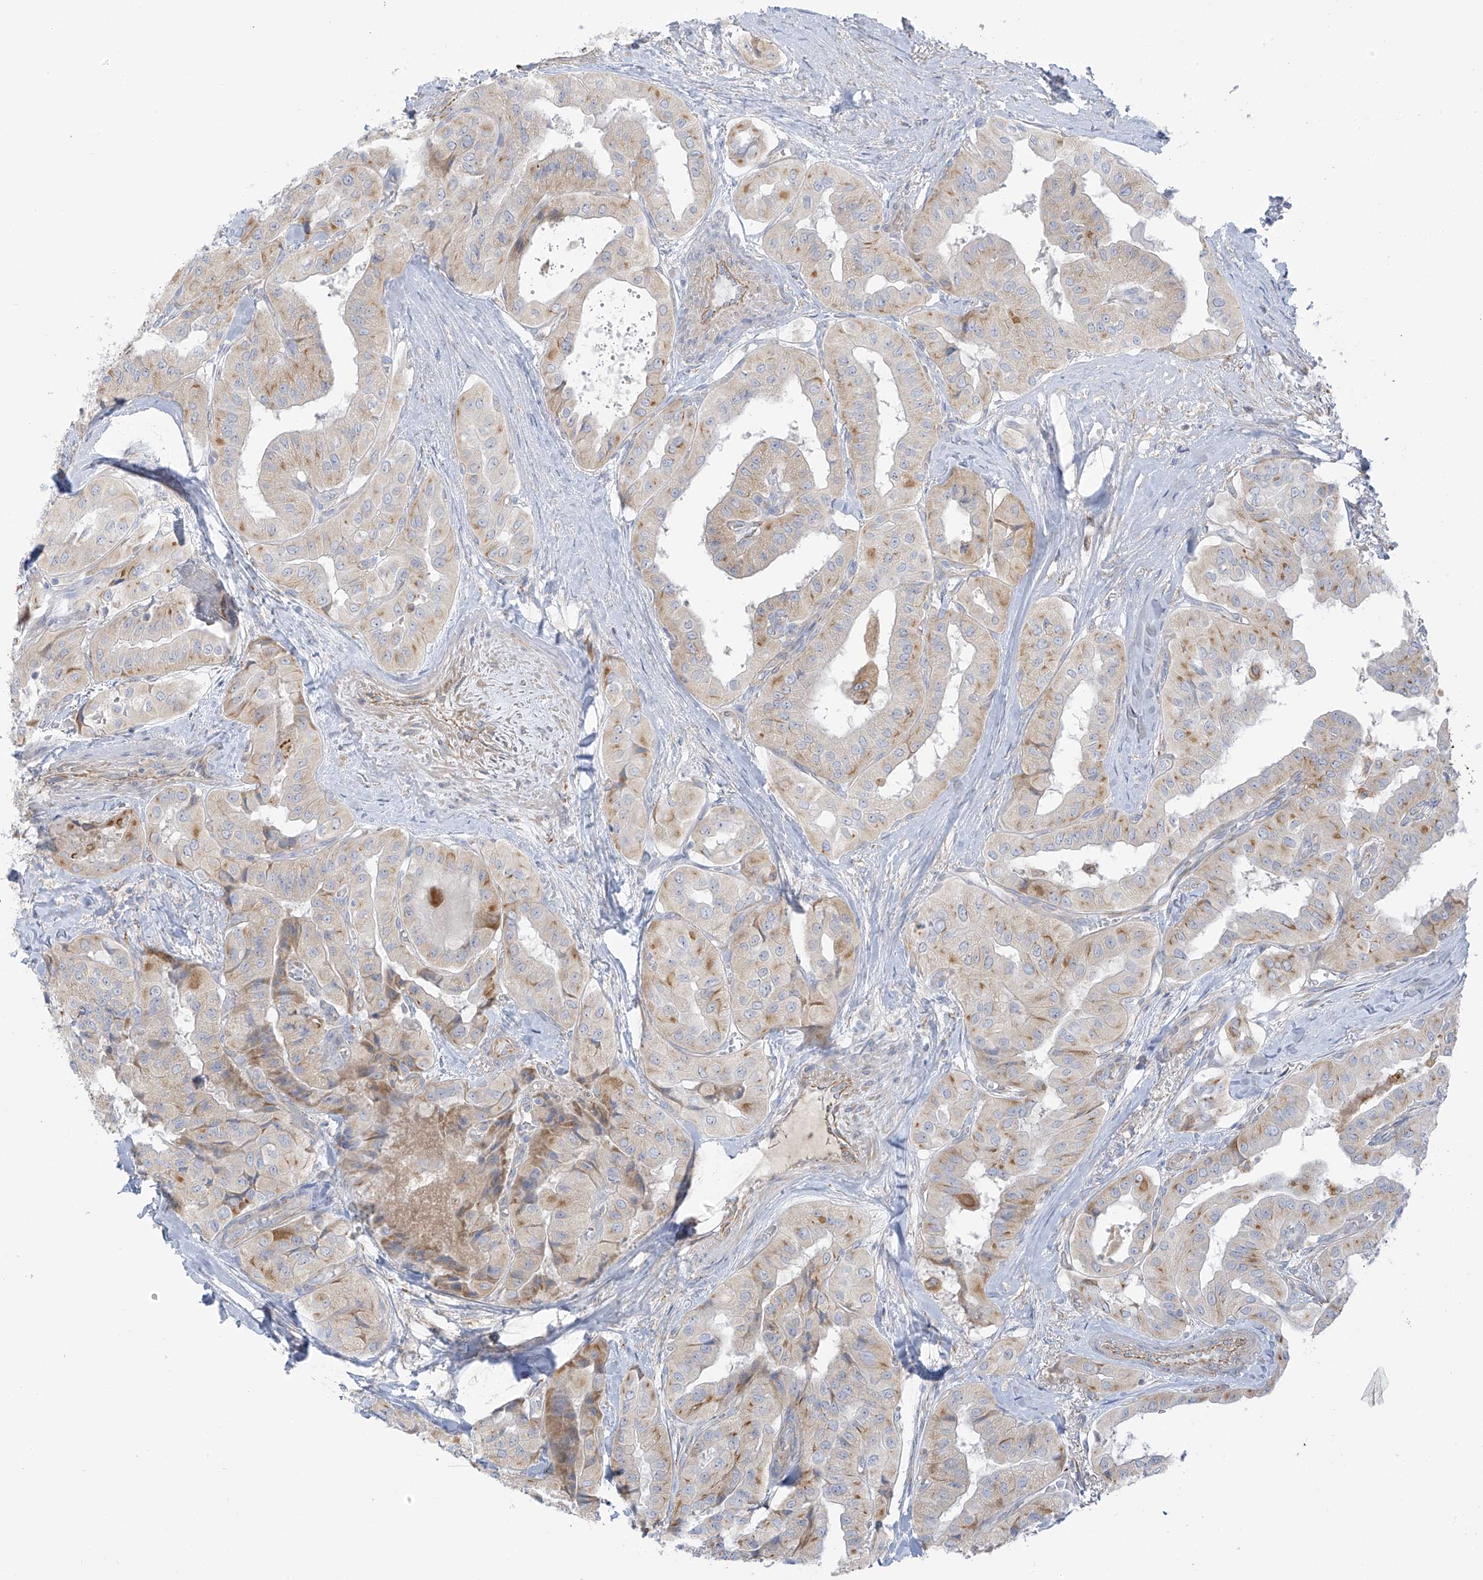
{"staining": {"intensity": "weak", "quantity": "25%-75%", "location": "cytoplasmic/membranous"}, "tissue": "thyroid cancer", "cell_type": "Tumor cells", "image_type": "cancer", "snomed": [{"axis": "morphology", "description": "Papillary adenocarcinoma, NOS"}, {"axis": "topography", "description": "Thyroid gland"}], "caption": "Thyroid cancer (papillary adenocarcinoma) stained for a protein (brown) shows weak cytoplasmic/membranous positive expression in approximately 25%-75% of tumor cells.", "gene": "TAL2", "patient": {"sex": "female", "age": 59}}